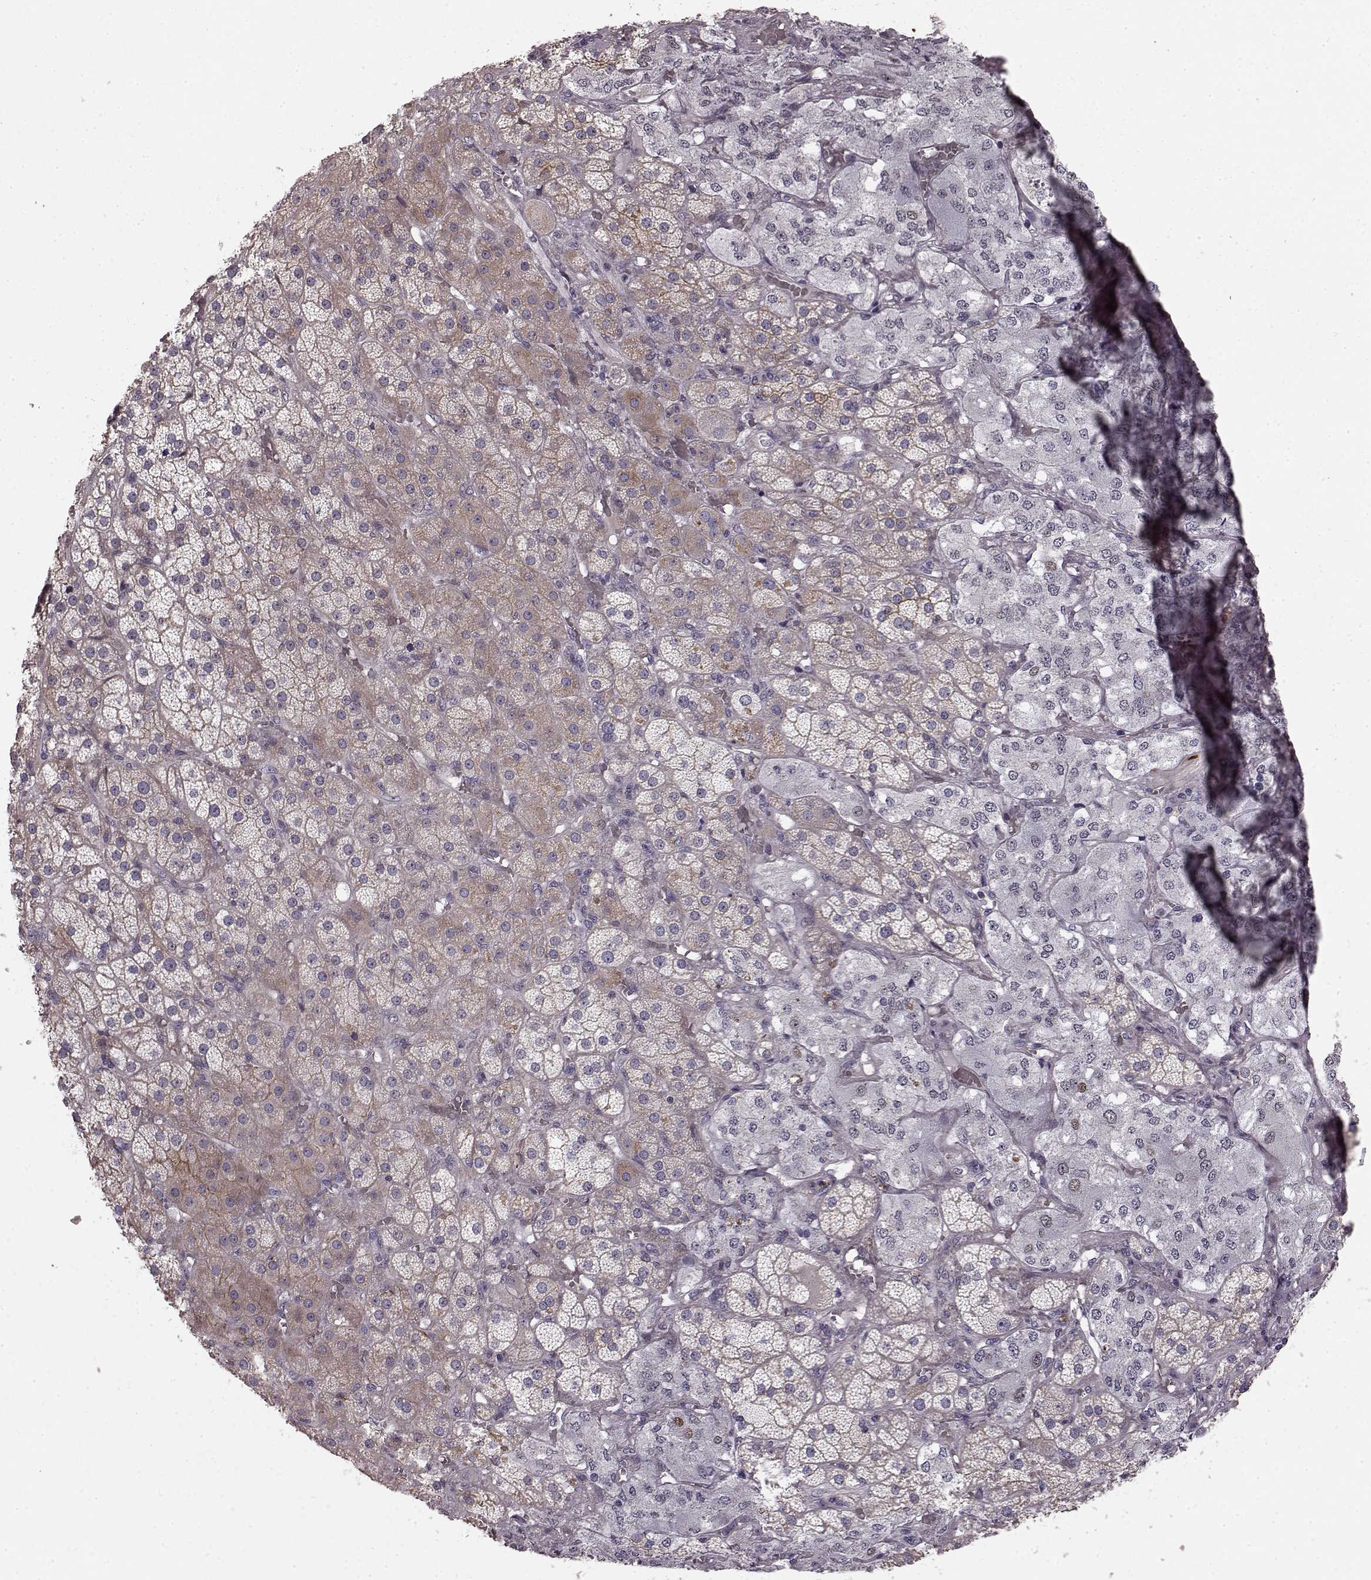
{"staining": {"intensity": "weak", "quantity": "<25%", "location": "cytoplasmic/membranous"}, "tissue": "adrenal gland", "cell_type": "Glandular cells", "image_type": "normal", "snomed": [{"axis": "morphology", "description": "Normal tissue, NOS"}, {"axis": "topography", "description": "Adrenal gland"}], "caption": "Glandular cells are negative for protein expression in unremarkable human adrenal gland. (Stains: DAB (3,3'-diaminobenzidine) immunohistochemistry with hematoxylin counter stain, Microscopy: brightfield microscopy at high magnification).", "gene": "SLC22A18", "patient": {"sex": "male", "age": 57}}